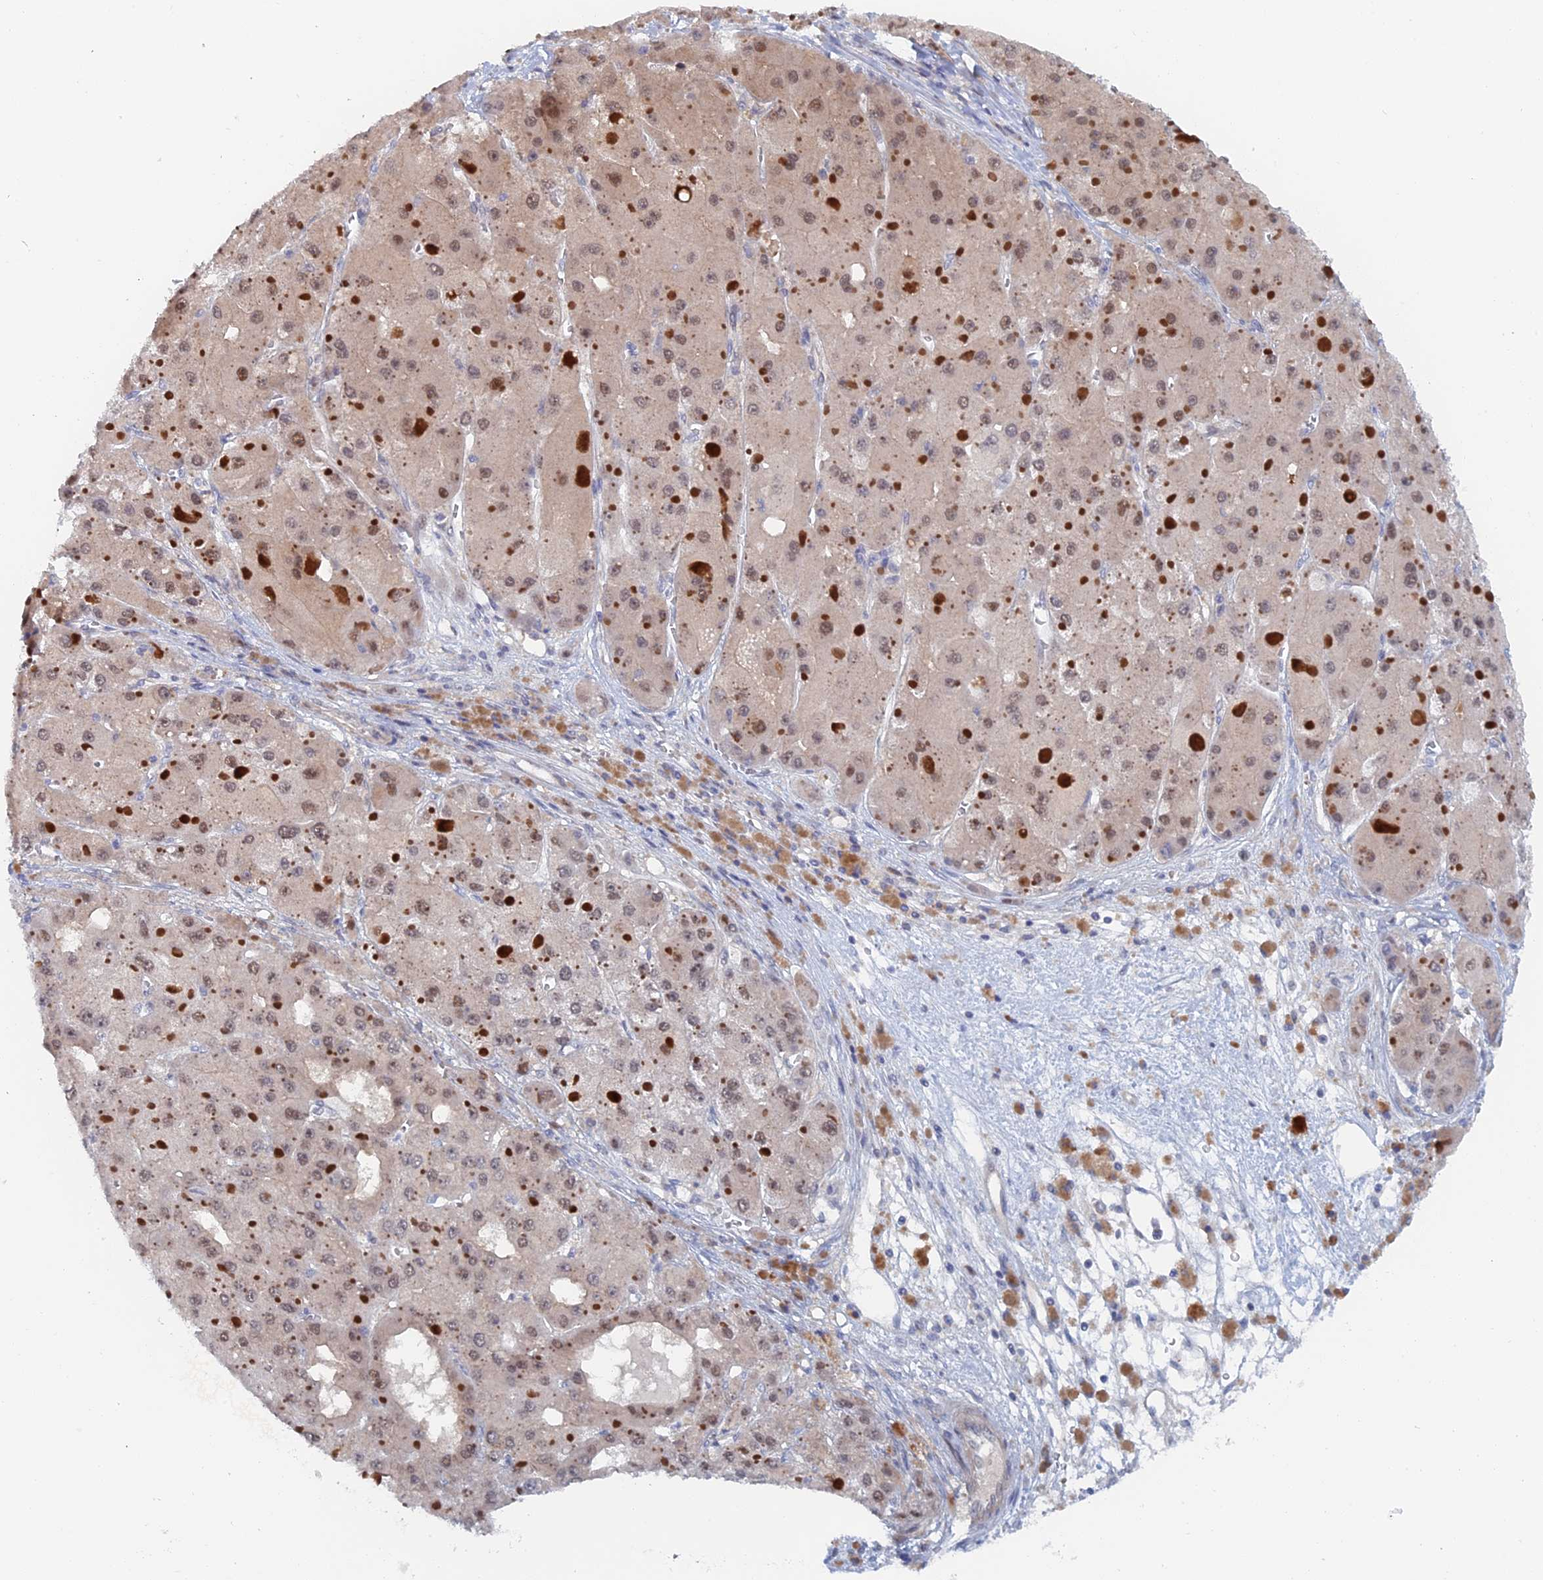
{"staining": {"intensity": "weak", "quantity": "25%-75%", "location": "nuclear"}, "tissue": "liver cancer", "cell_type": "Tumor cells", "image_type": "cancer", "snomed": [{"axis": "morphology", "description": "Carcinoma, Hepatocellular, NOS"}, {"axis": "topography", "description": "Liver"}], "caption": "Liver cancer (hepatocellular carcinoma) stained with a protein marker shows weak staining in tumor cells.", "gene": "ELOVL6", "patient": {"sex": "female", "age": 73}}